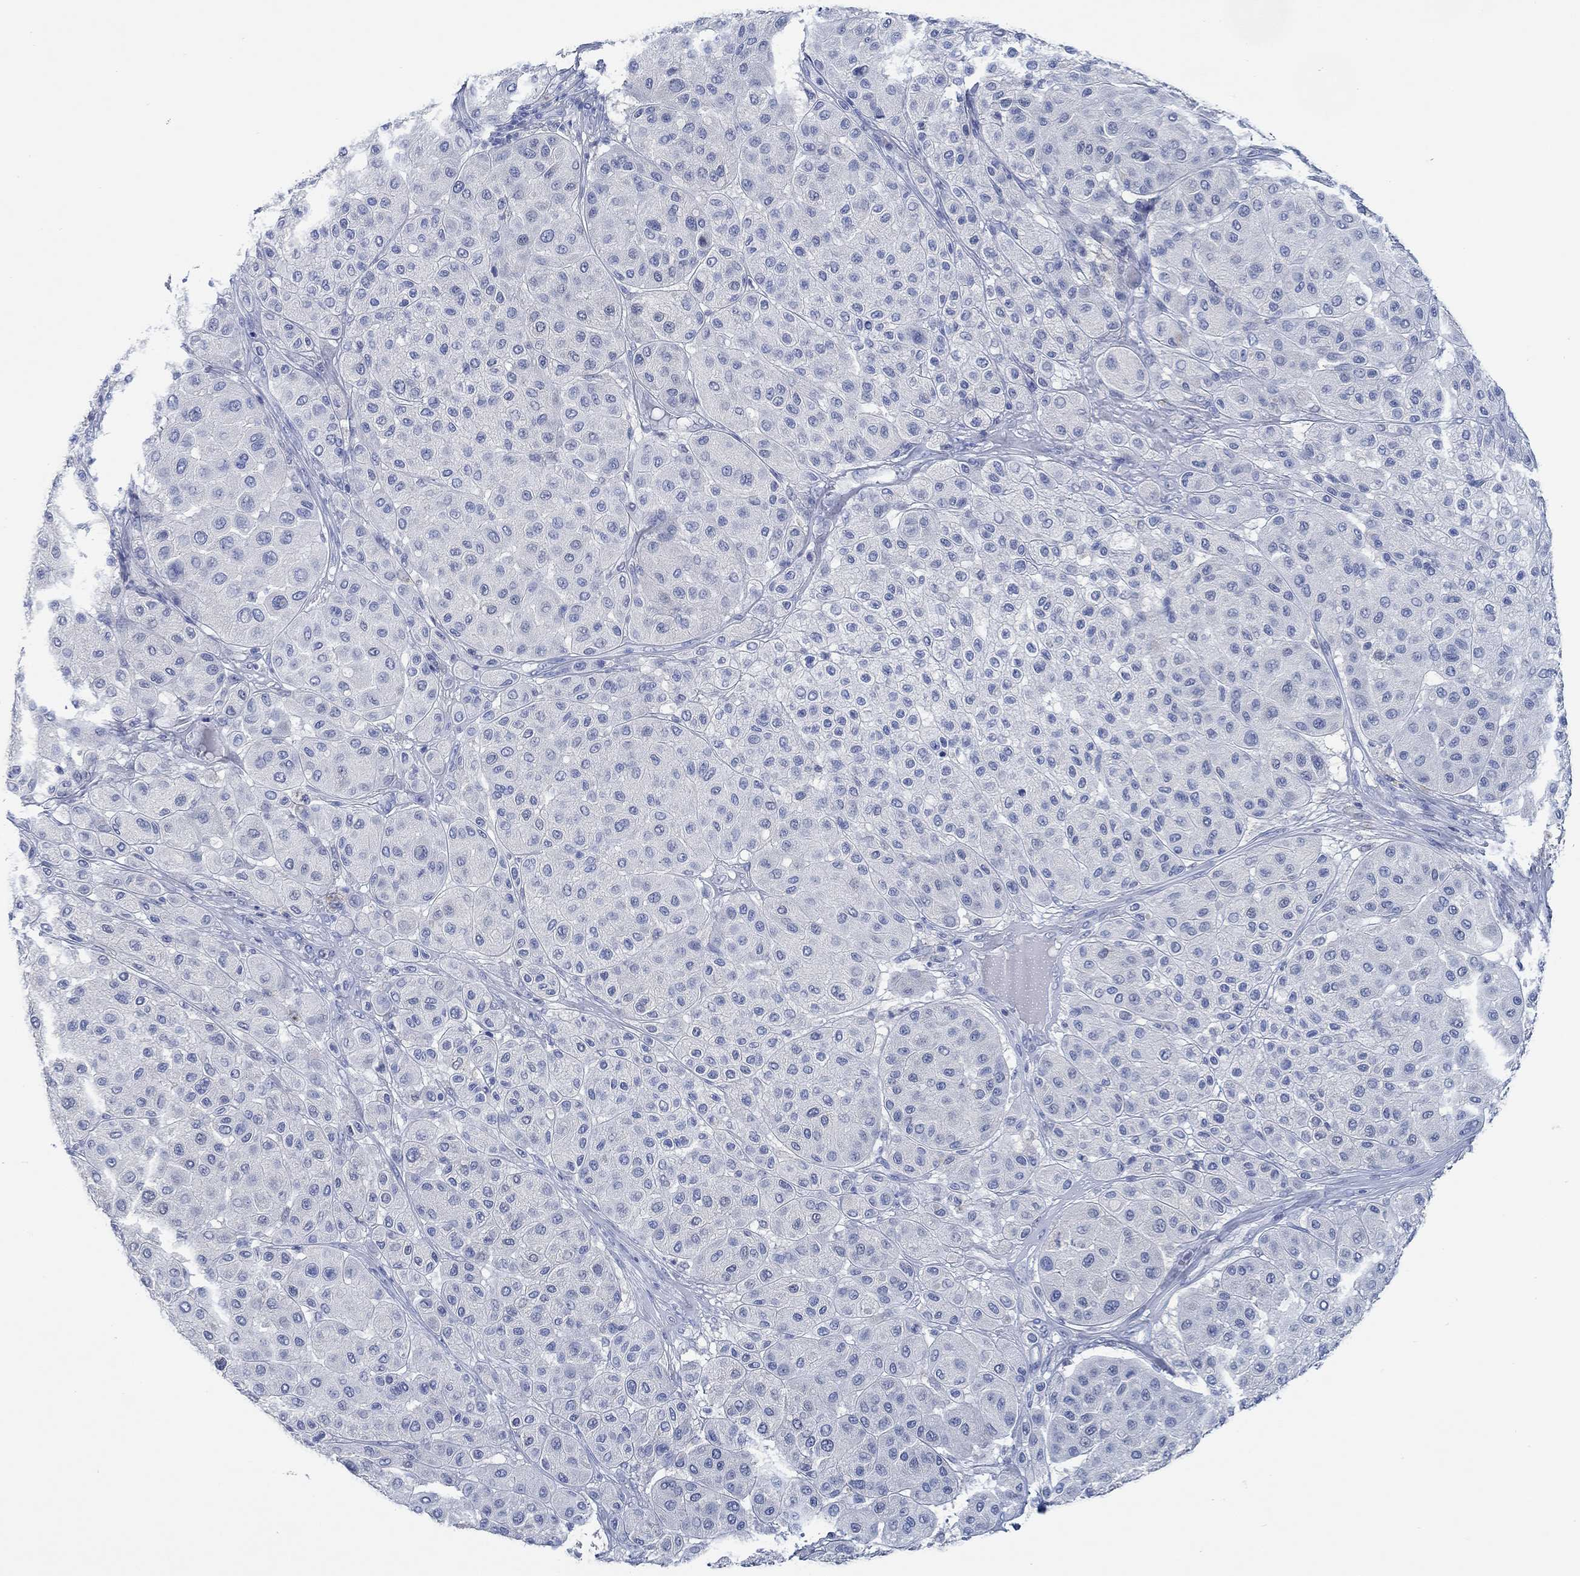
{"staining": {"intensity": "negative", "quantity": "none", "location": "none"}, "tissue": "melanoma", "cell_type": "Tumor cells", "image_type": "cancer", "snomed": [{"axis": "morphology", "description": "Malignant melanoma, Metastatic site"}, {"axis": "topography", "description": "Smooth muscle"}], "caption": "Immunohistochemical staining of human melanoma displays no significant positivity in tumor cells.", "gene": "PPP1R17", "patient": {"sex": "male", "age": 41}}